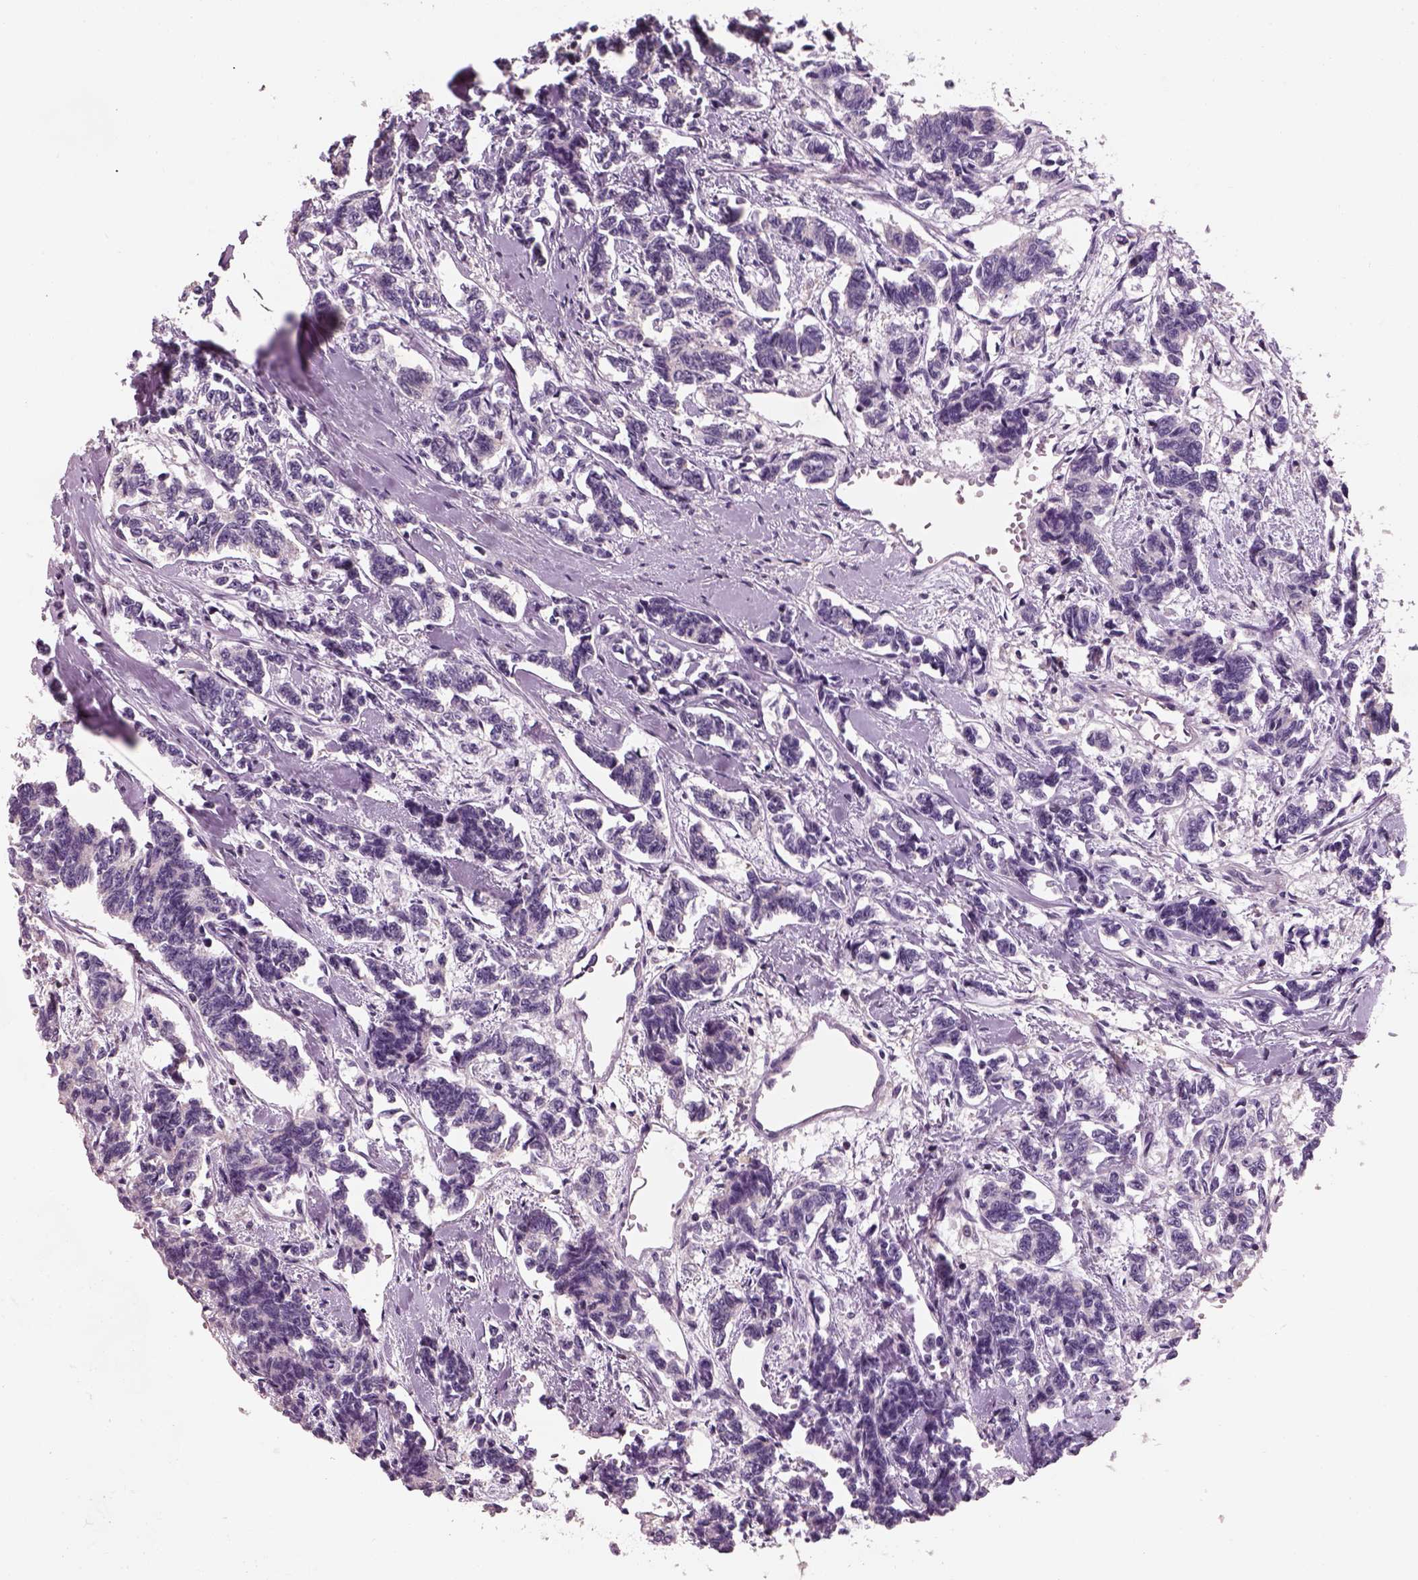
{"staining": {"intensity": "negative", "quantity": "none", "location": "none"}, "tissue": "carcinoid", "cell_type": "Tumor cells", "image_type": "cancer", "snomed": [{"axis": "morphology", "description": "Carcinoid, malignant, NOS"}, {"axis": "topography", "description": "Kidney"}], "caption": "Immunohistochemical staining of carcinoid displays no significant expression in tumor cells.", "gene": "OTUD6A", "patient": {"sex": "female", "age": 41}}